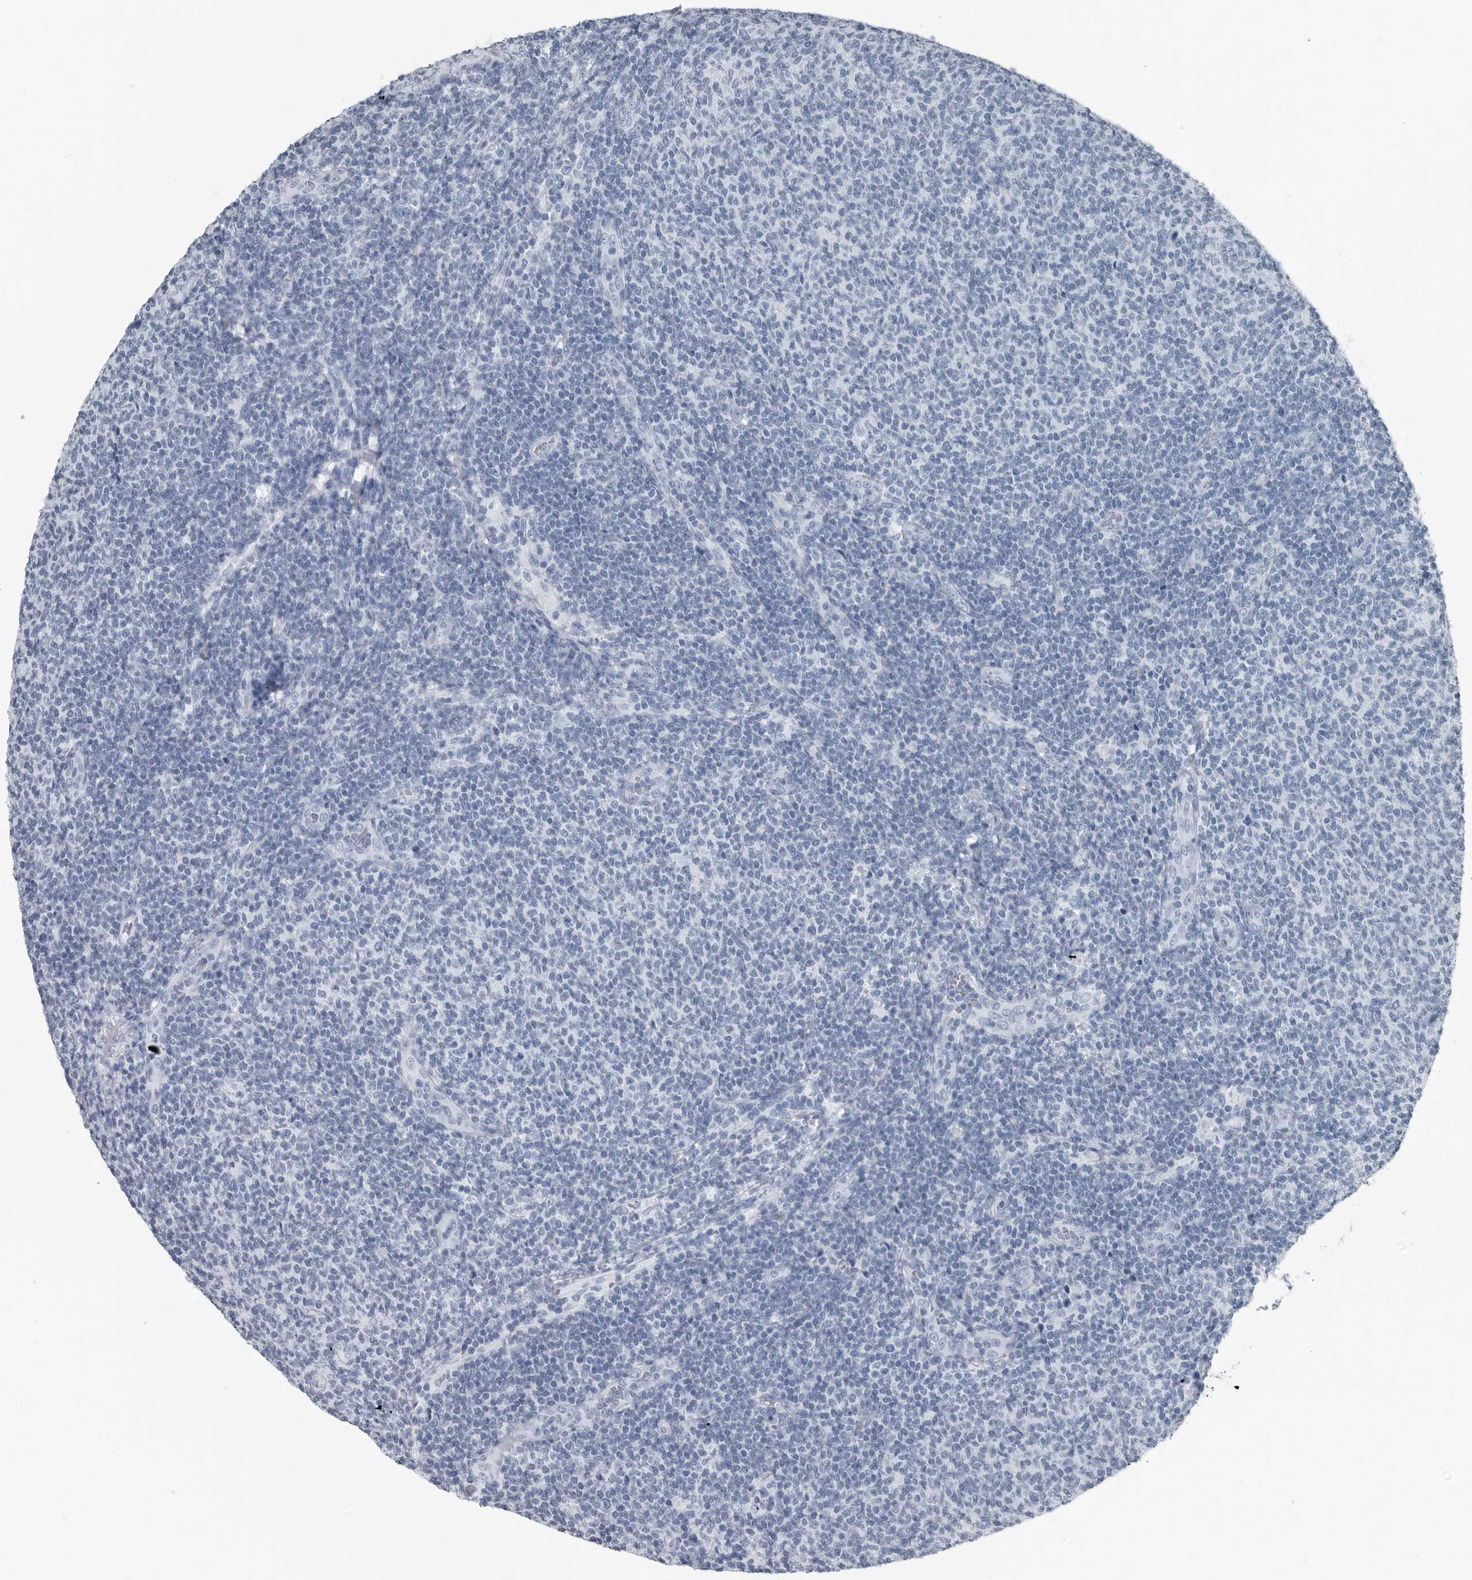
{"staining": {"intensity": "negative", "quantity": "none", "location": "none"}, "tissue": "lymphoma", "cell_type": "Tumor cells", "image_type": "cancer", "snomed": [{"axis": "morphology", "description": "Malignant lymphoma, non-Hodgkin's type, Low grade"}, {"axis": "topography", "description": "Lymph node"}], "caption": "Lymphoma stained for a protein using IHC exhibits no staining tumor cells.", "gene": "PRSS1", "patient": {"sex": "male", "age": 66}}